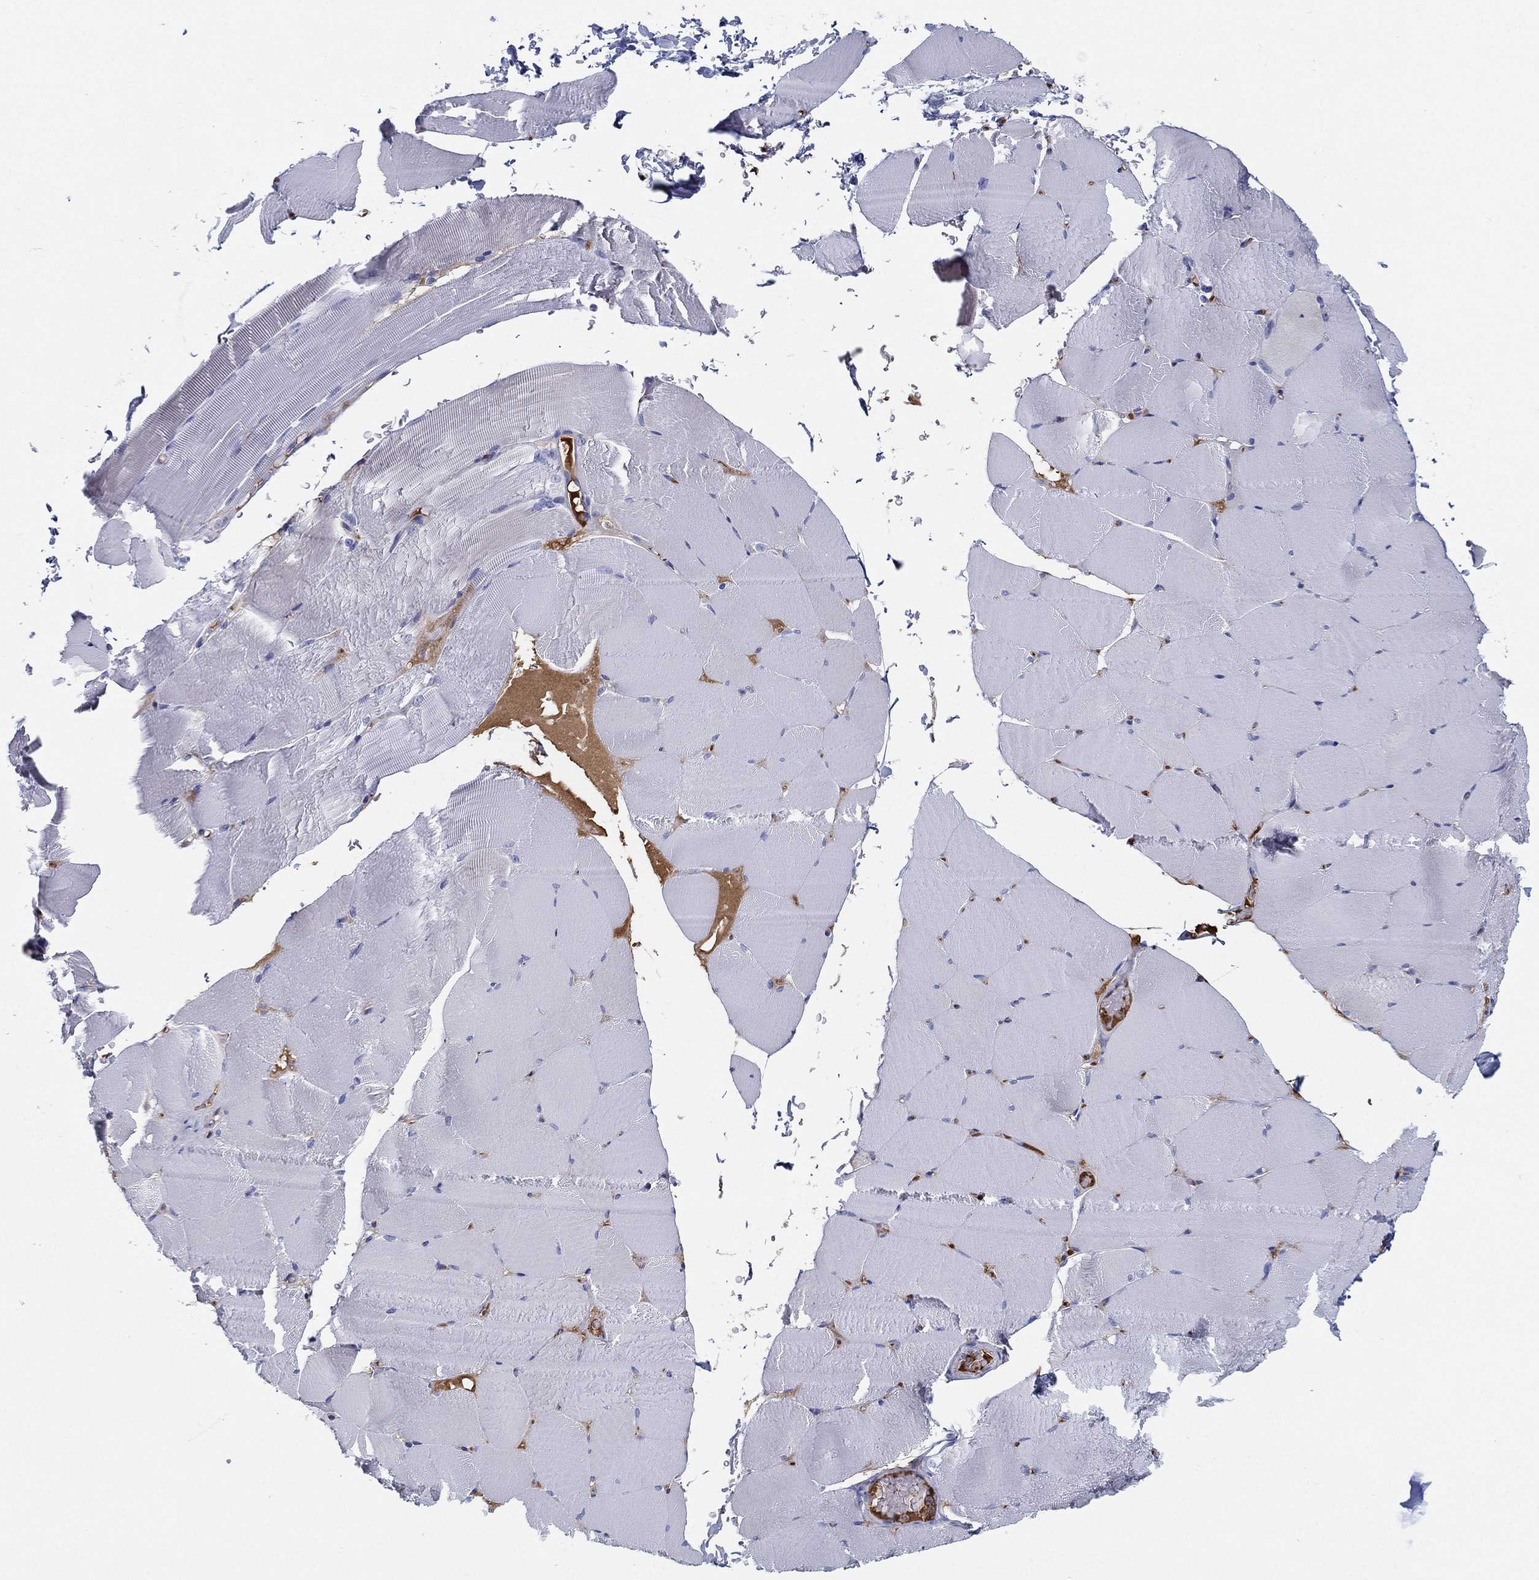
{"staining": {"intensity": "negative", "quantity": "none", "location": "none"}, "tissue": "skeletal muscle", "cell_type": "Myocytes", "image_type": "normal", "snomed": [{"axis": "morphology", "description": "Normal tissue, NOS"}, {"axis": "topography", "description": "Skeletal muscle"}], "caption": "Skeletal muscle stained for a protein using IHC exhibits no expression myocytes.", "gene": "IFNB1", "patient": {"sex": "female", "age": 37}}